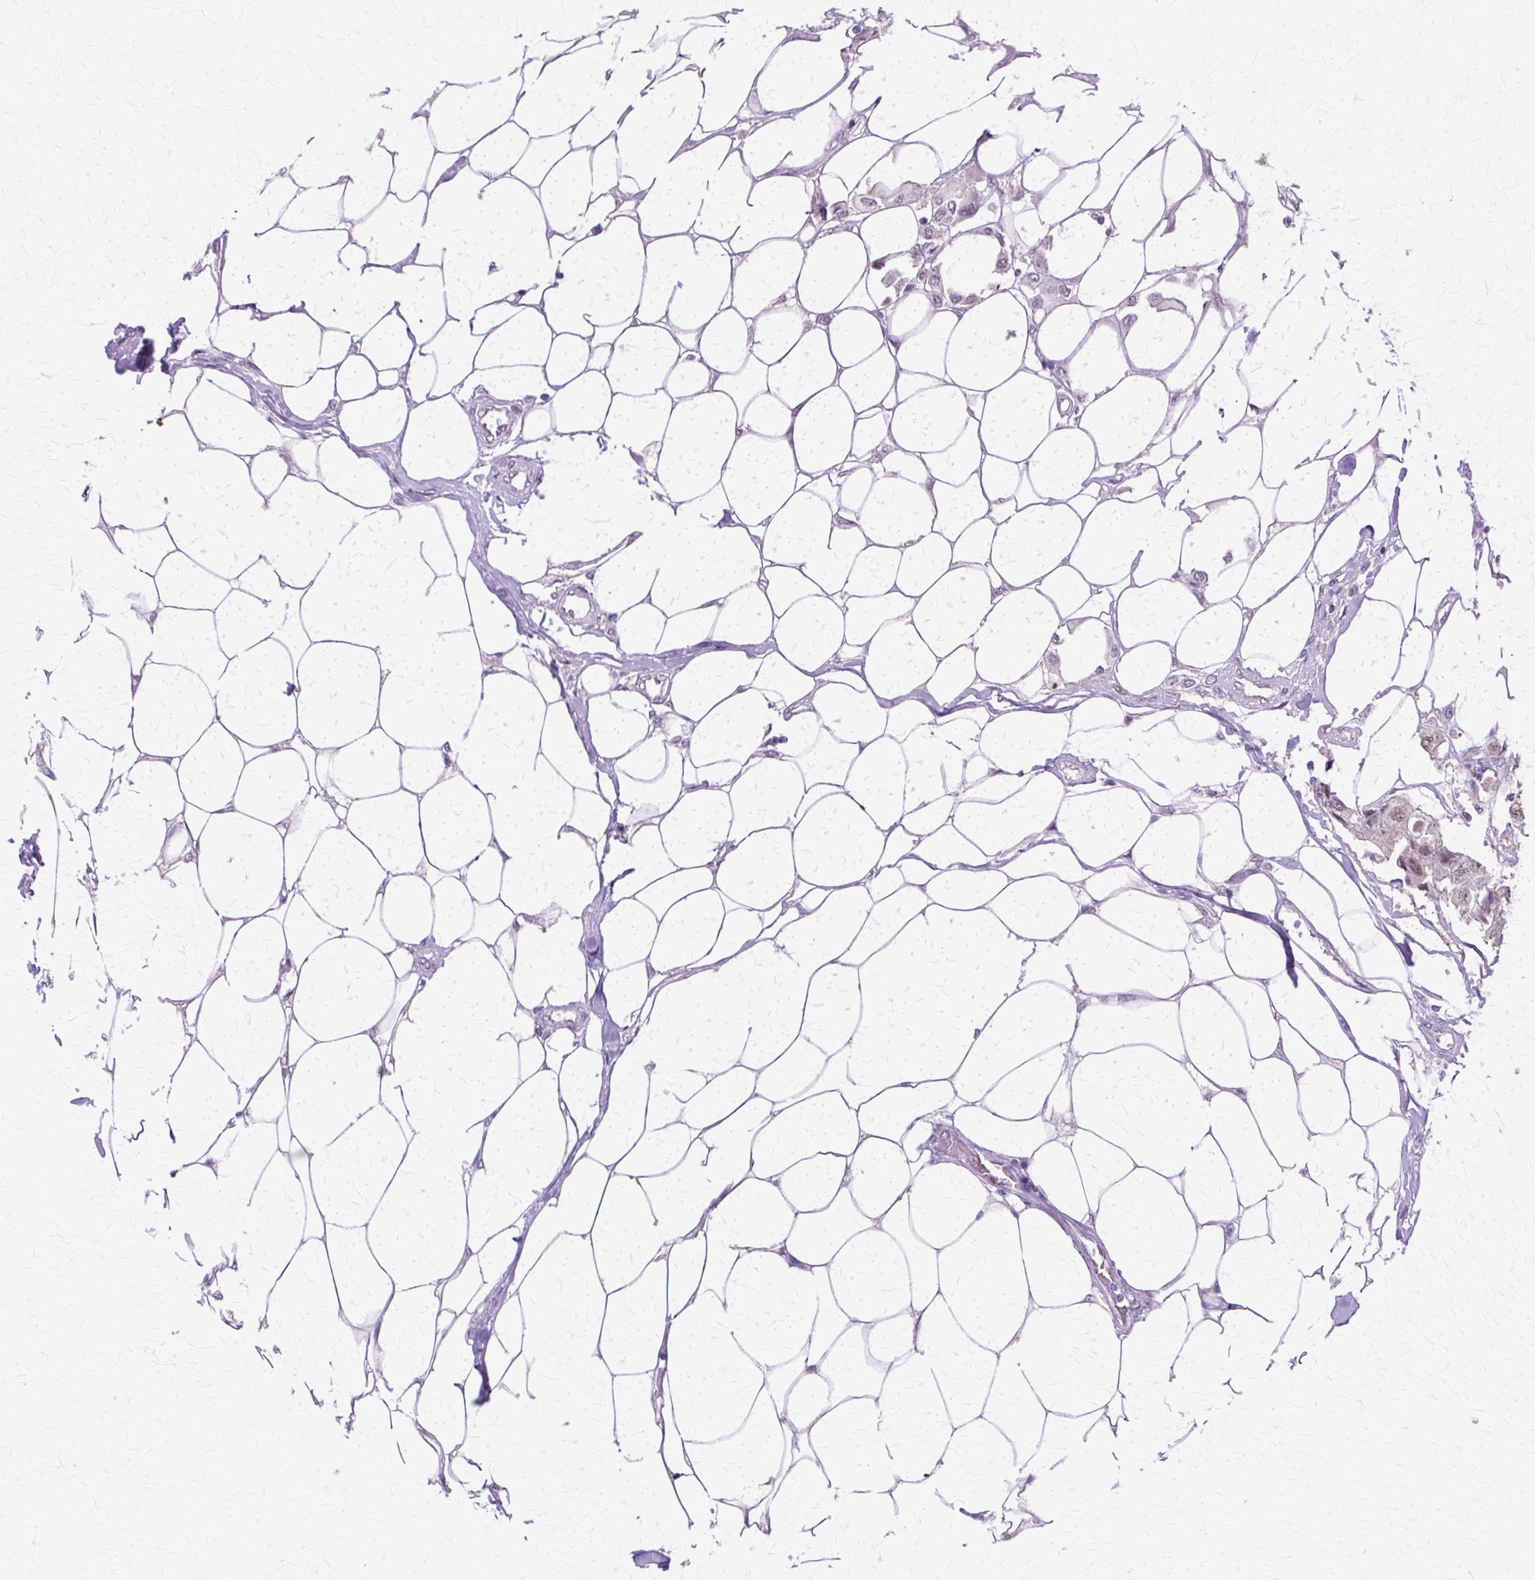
{"staining": {"intensity": "weak", "quantity": "25%-75%", "location": "nuclear"}, "tissue": "breast cancer", "cell_type": "Tumor cells", "image_type": "cancer", "snomed": [{"axis": "morphology", "description": "Duct carcinoma"}, {"axis": "topography", "description": "Breast"}, {"axis": "topography", "description": "Lymph node"}], "caption": "Immunohistochemistry (IHC) histopathology image of invasive ductal carcinoma (breast) stained for a protein (brown), which displays low levels of weak nuclear staining in approximately 25%-75% of tumor cells.", "gene": "HSPA8", "patient": {"sex": "female", "age": 80}}